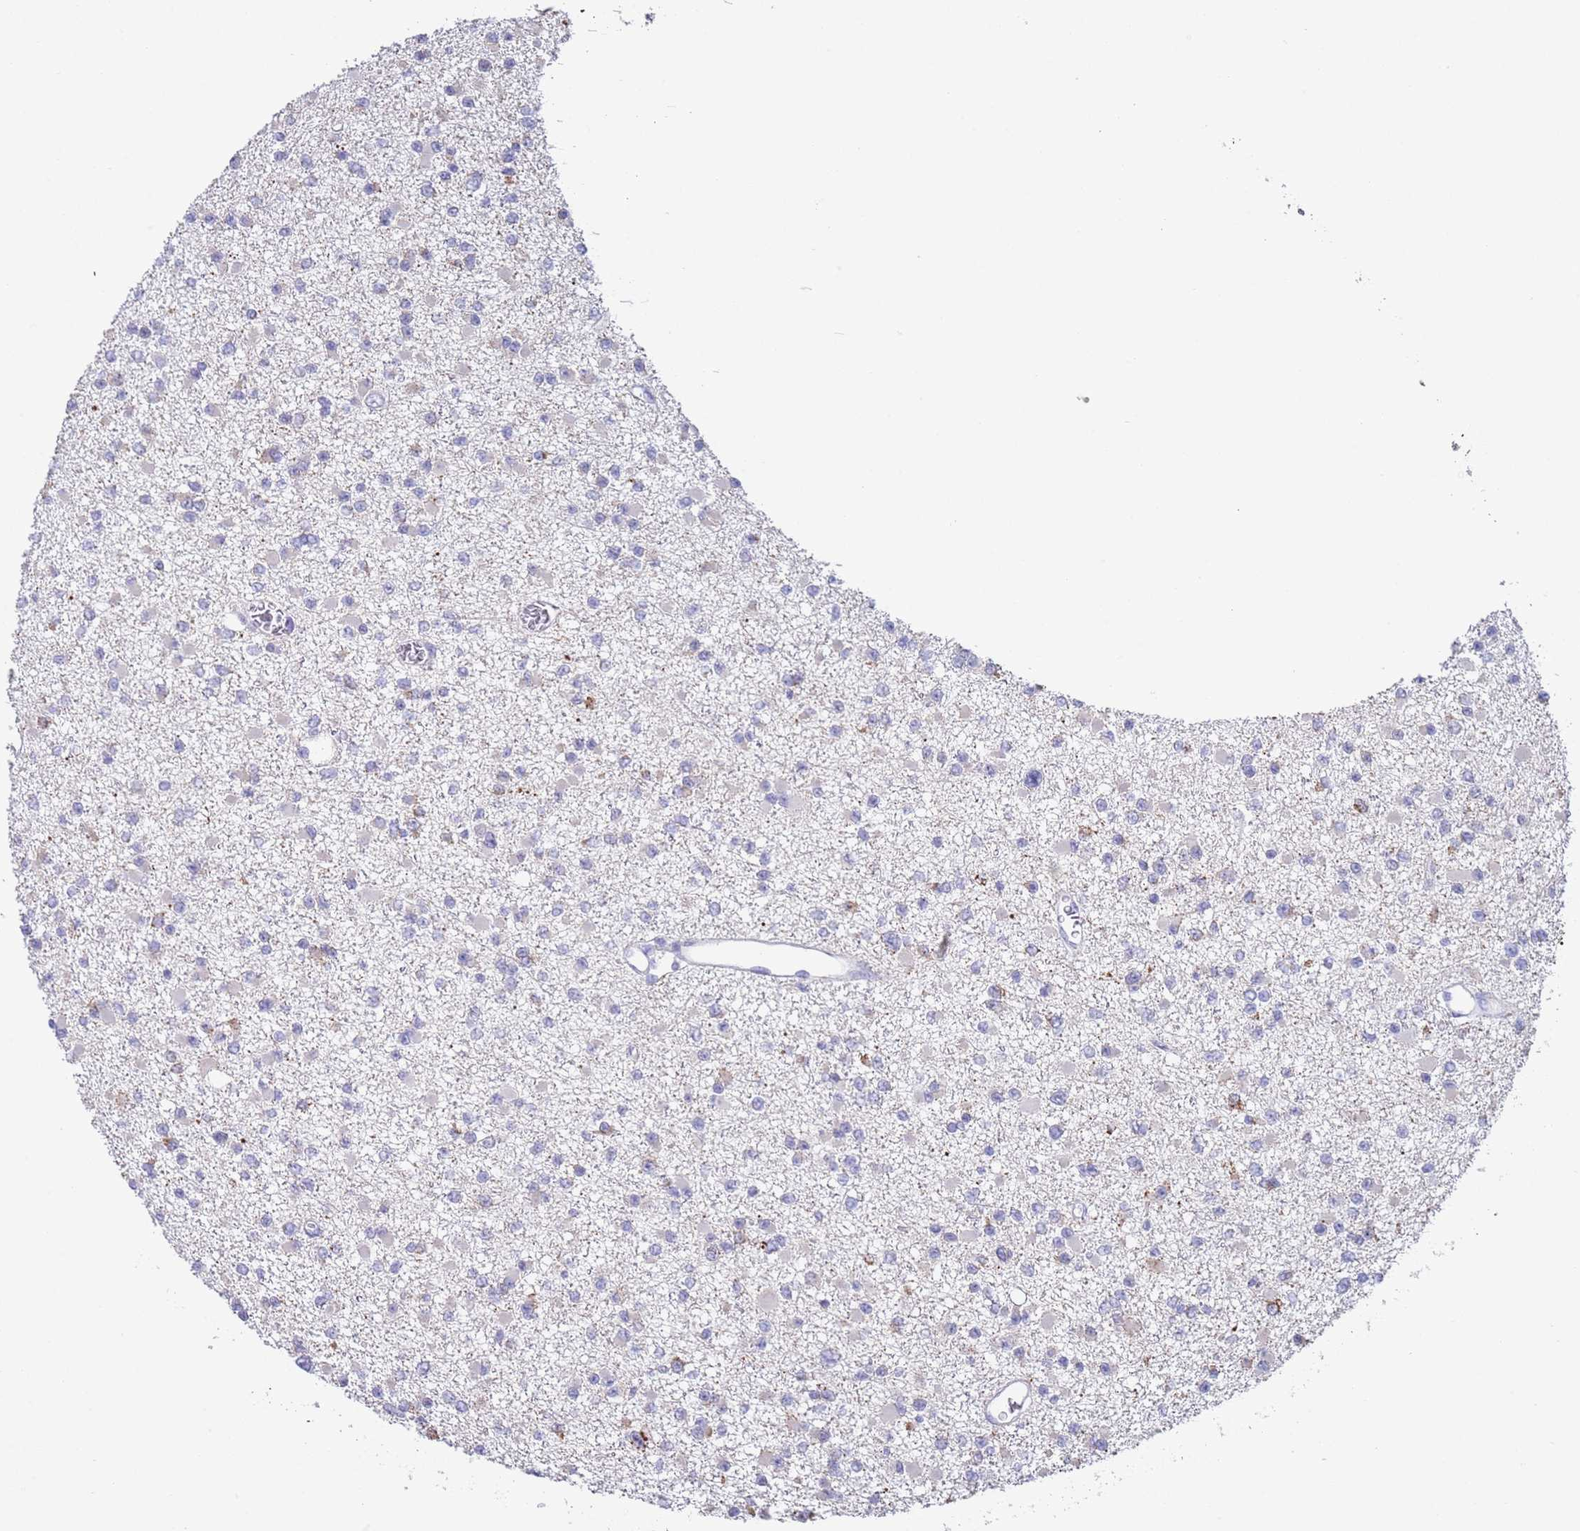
{"staining": {"intensity": "weak", "quantity": "<25%", "location": "cytoplasmic/membranous"}, "tissue": "glioma", "cell_type": "Tumor cells", "image_type": "cancer", "snomed": [{"axis": "morphology", "description": "Glioma, malignant, Low grade"}, {"axis": "topography", "description": "Brain"}], "caption": "Glioma was stained to show a protein in brown. There is no significant positivity in tumor cells.", "gene": "SPIRE2", "patient": {"sex": "female", "age": 22}}